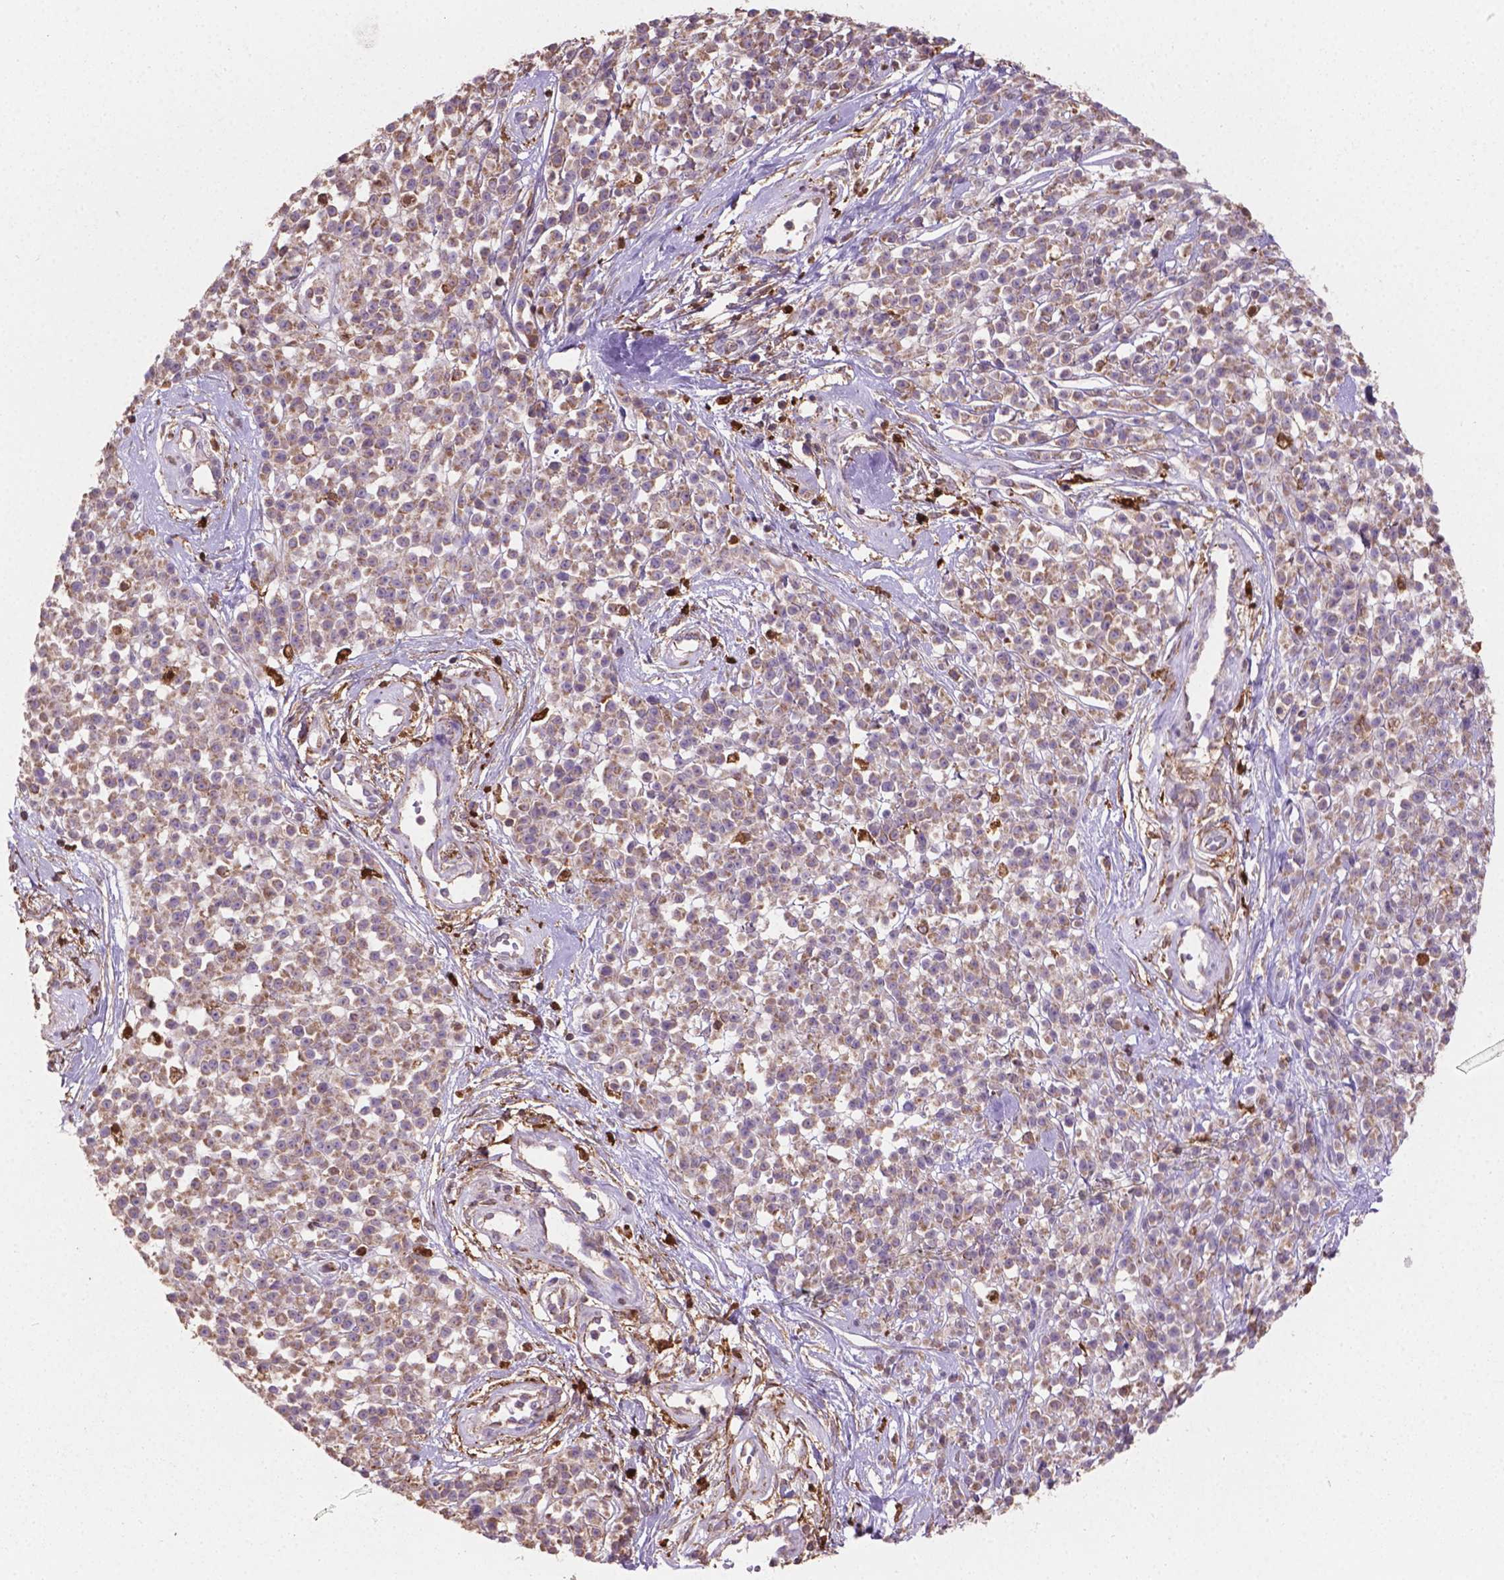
{"staining": {"intensity": "weak", "quantity": ">75%", "location": "cytoplasmic/membranous"}, "tissue": "melanoma", "cell_type": "Tumor cells", "image_type": "cancer", "snomed": [{"axis": "morphology", "description": "Malignant melanoma, NOS"}, {"axis": "topography", "description": "Skin"}, {"axis": "topography", "description": "Skin of trunk"}], "caption": "Immunohistochemical staining of malignant melanoma demonstrates low levels of weak cytoplasmic/membranous positivity in approximately >75% of tumor cells. The protein is shown in brown color, while the nuclei are stained blue.", "gene": "TCAF1", "patient": {"sex": "male", "age": 74}}